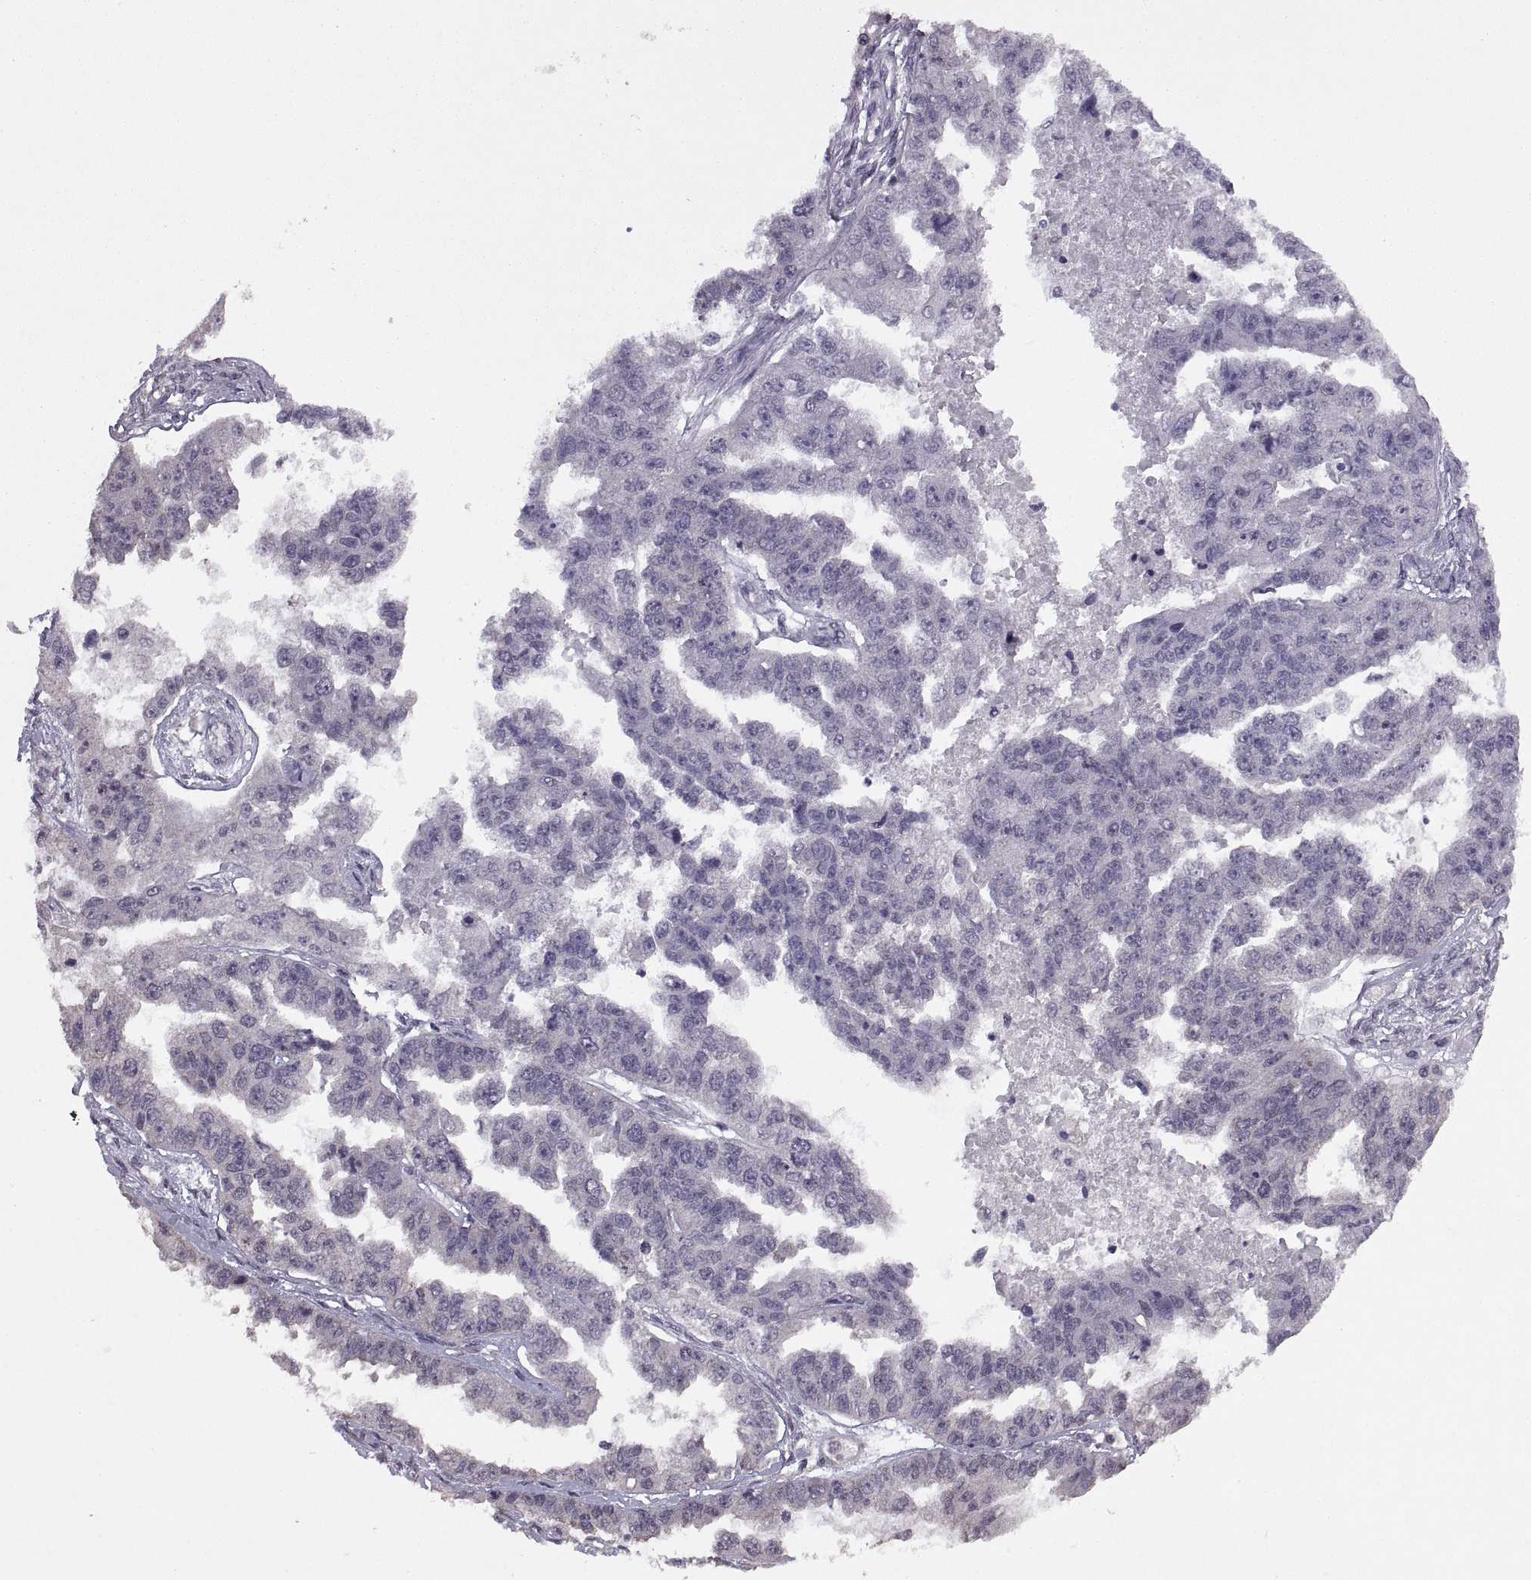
{"staining": {"intensity": "negative", "quantity": "none", "location": "none"}, "tissue": "ovarian cancer", "cell_type": "Tumor cells", "image_type": "cancer", "snomed": [{"axis": "morphology", "description": "Cystadenocarcinoma, serous, NOS"}, {"axis": "topography", "description": "Ovary"}], "caption": "Immunohistochemistry (IHC) of ovarian cancer (serous cystadenocarcinoma) exhibits no expression in tumor cells.", "gene": "INTS3", "patient": {"sex": "female", "age": 58}}